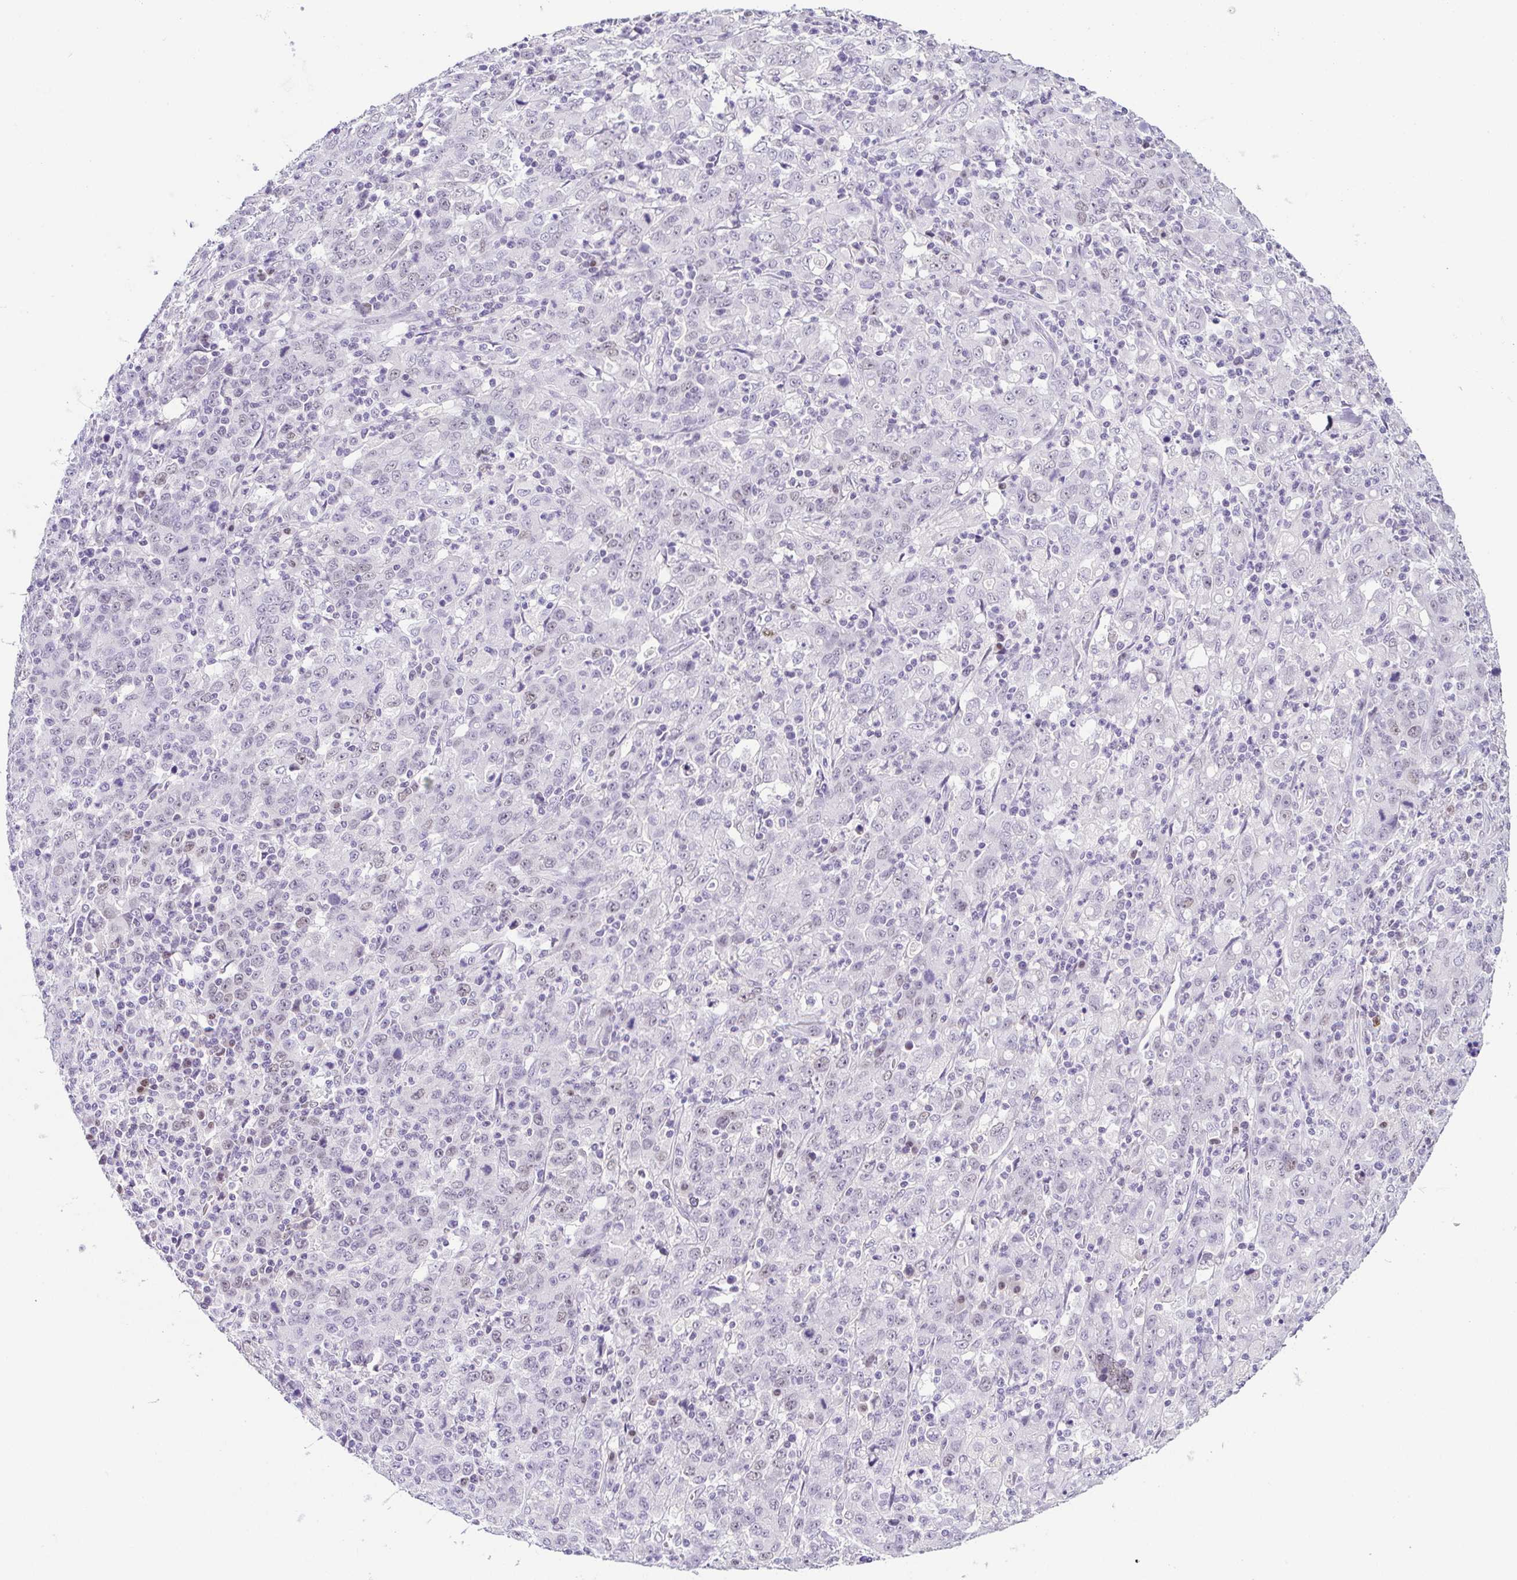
{"staining": {"intensity": "negative", "quantity": "none", "location": "none"}, "tissue": "stomach cancer", "cell_type": "Tumor cells", "image_type": "cancer", "snomed": [{"axis": "morphology", "description": "Adenocarcinoma, NOS"}, {"axis": "topography", "description": "Stomach, upper"}], "caption": "Immunohistochemistry (IHC) photomicrograph of neoplastic tissue: adenocarcinoma (stomach) stained with DAB displays no significant protein staining in tumor cells.", "gene": "TCF3", "patient": {"sex": "male", "age": 69}}